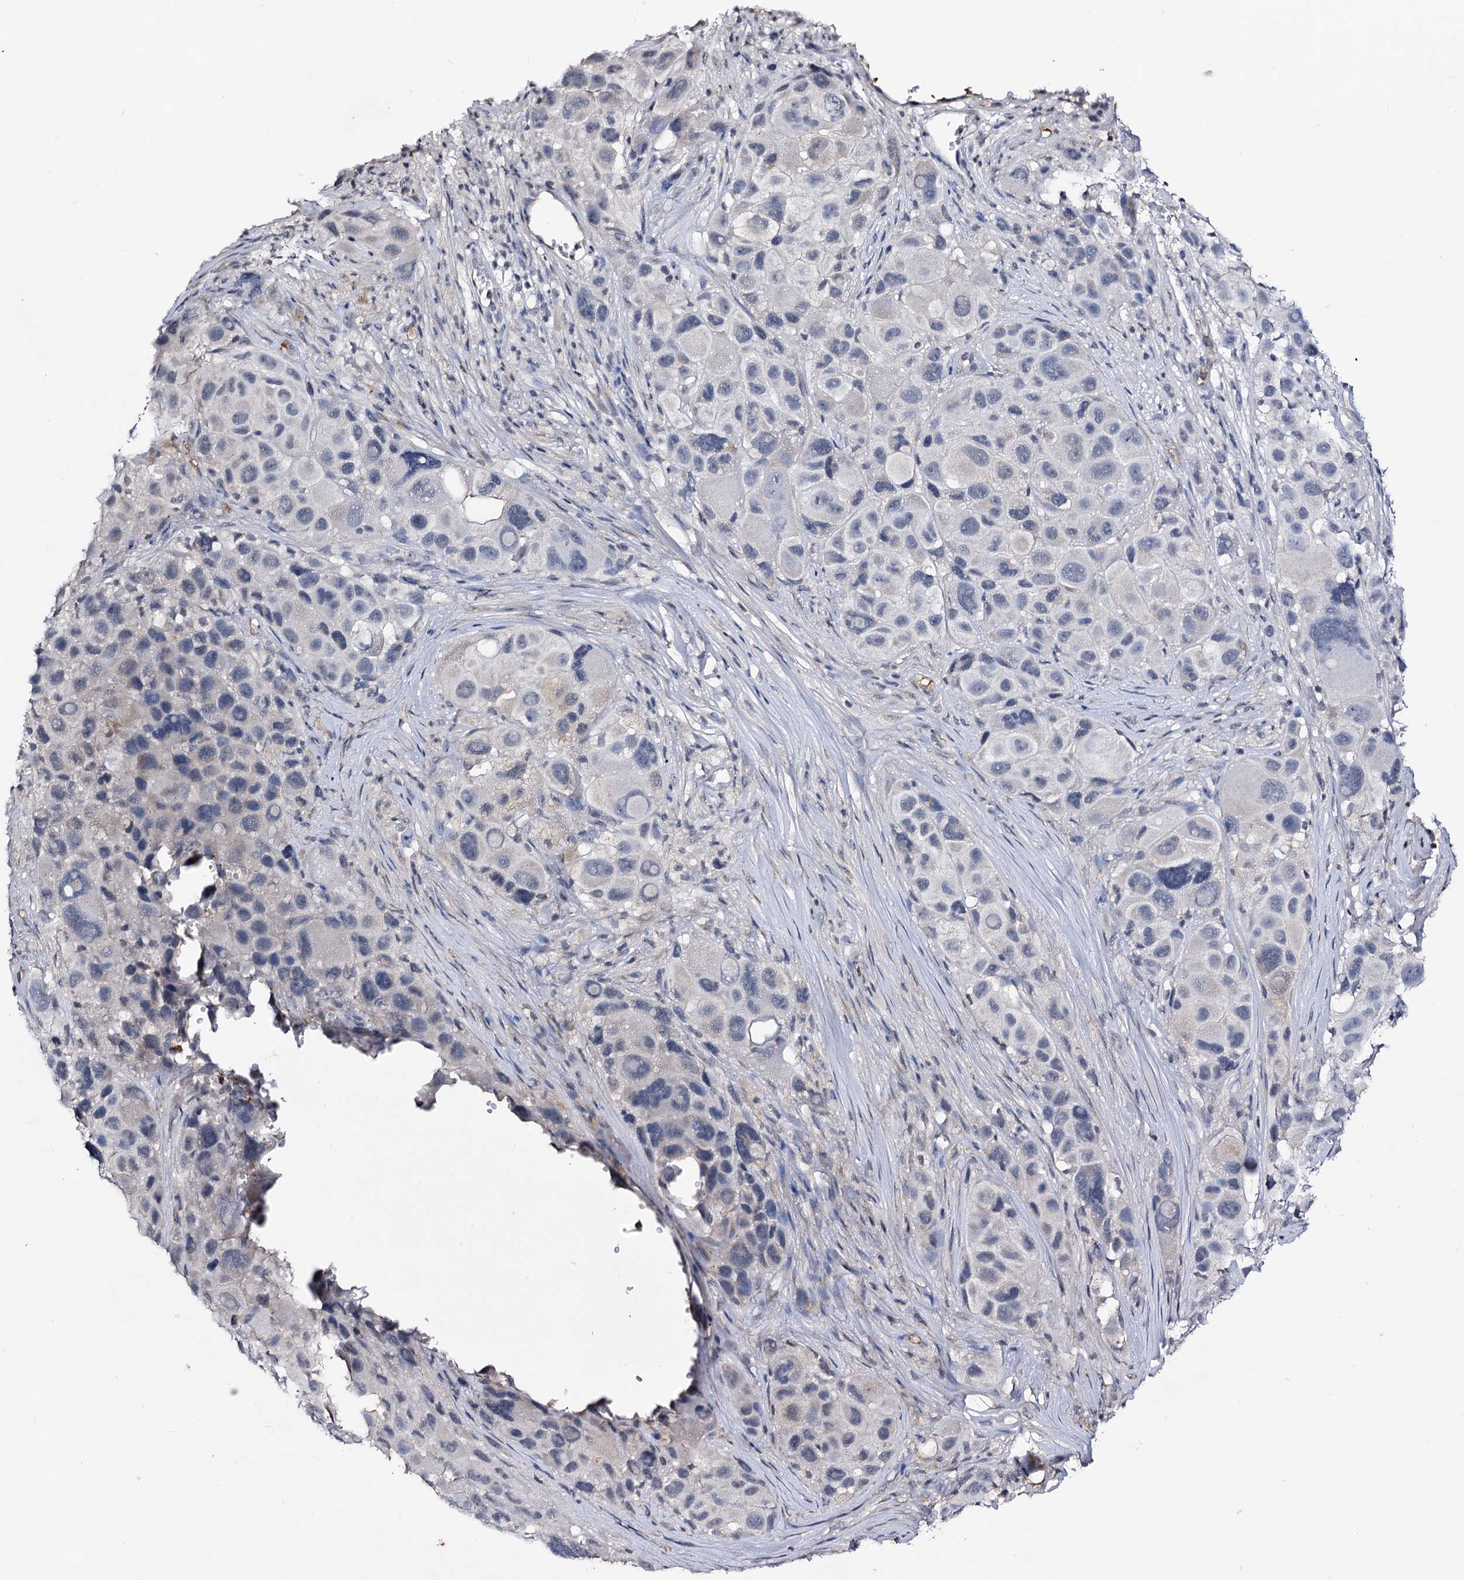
{"staining": {"intensity": "negative", "quantity": "none", "location": "none"}, "tissue": "melanoma", "cell_type": "Tumor cells", "image_type": "cancer", "snomed": [{"axis": "morphology", "description": "Malignant melanoma, NOS"}, {"axis": "topography", "description": "Skin of trunk"}], "caption": "Tumor cells show no significant protein positivity in malignant melanoma.", "gene": "PLIN1", "patient": {"sex": "male", "age": 71}}